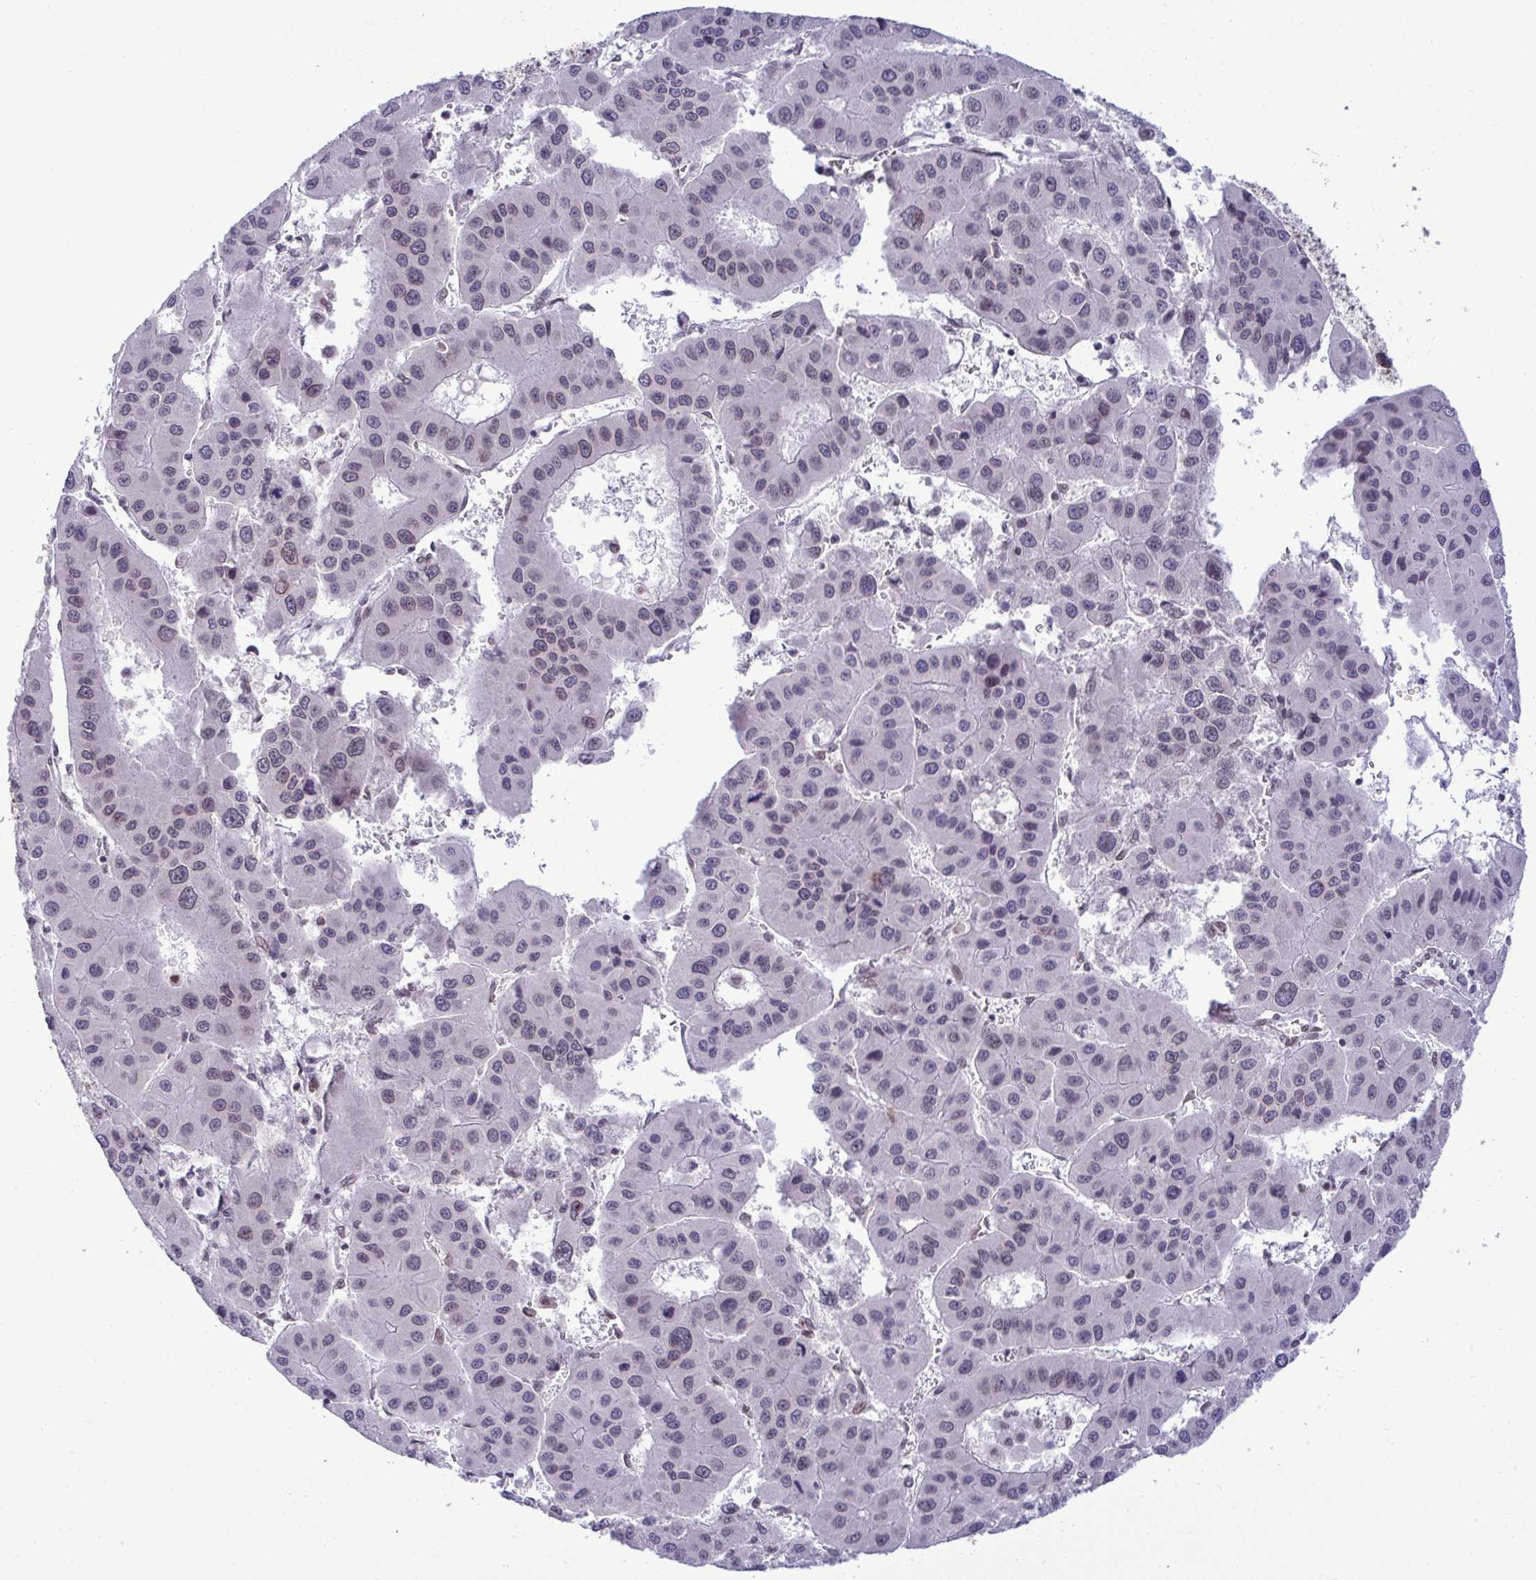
{"staining": {"intensity": "weak", "quantity": "<25%", "location": "cytoplasmic/membranous,nuclear"}, "tissue": "liver cancer", "cell_type": "Tumor cells", "image_type": "cancer", "snomed": [{"axis": "morphology", "description": "Carcinoma, Hepatocellular, NOS"}, {"axis": "topography", "description": "Liver"}], "caption": "An immunohistochemistry (IHC) histopathology image of liver hepatocellular carcinoma is shown. There is no staining in tumor cells of liver hepatocellular carcinoma.", "gene": "RANBP2", "patient": {"sex": "male", "age": 73}}